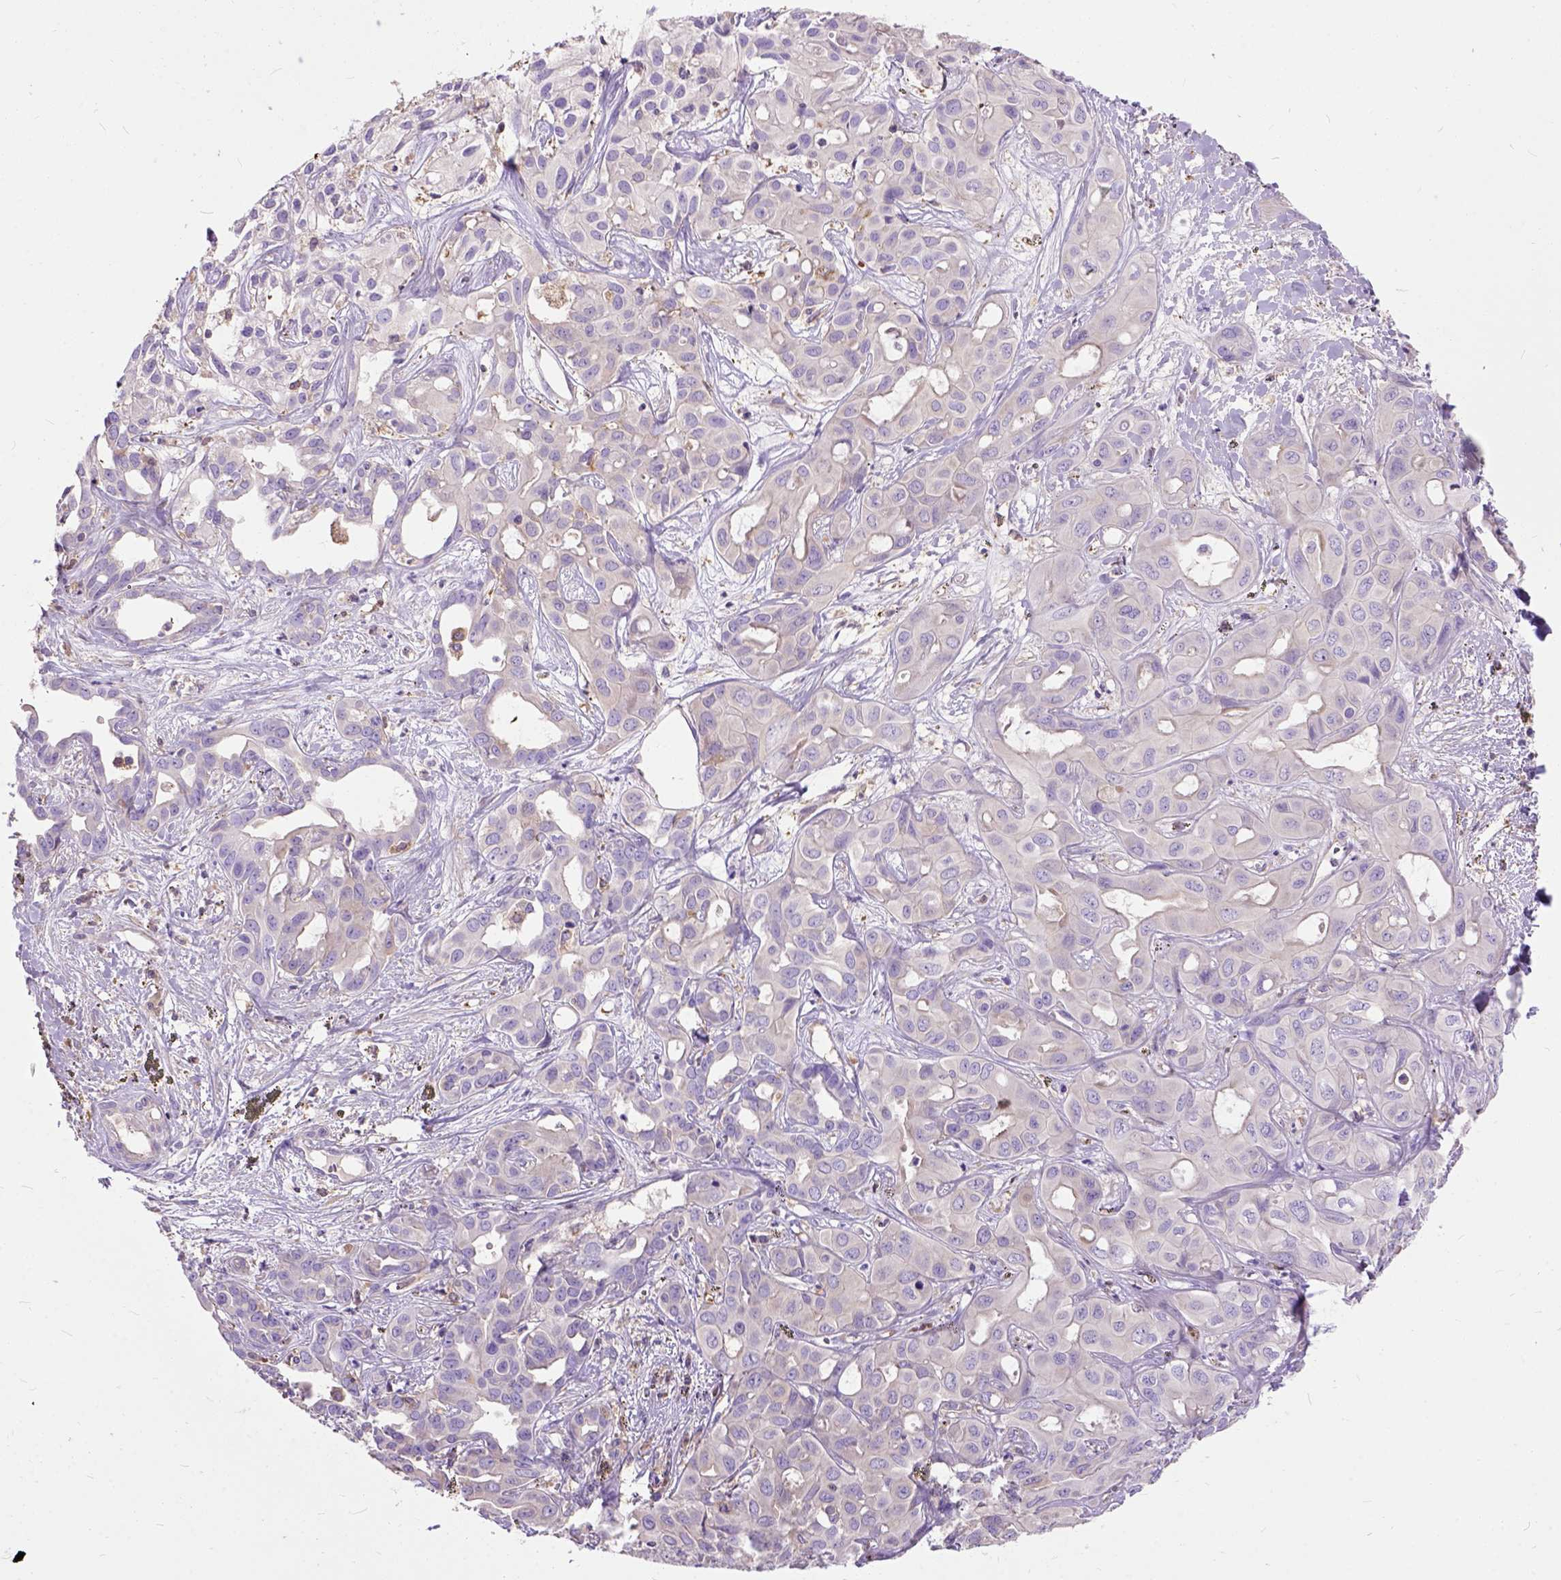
{"staining": {"intensity": "negative", "quantity": "none", "location": "none"}, "tissue": "liver cancer", "cell_type": "Tumor cells", "image_type": "cancer", "snomed": [{"axis": "morphology", "description": "Cholangiocarcinoma"}, {"axis": "topography", "description": "Liver"}], "caption": "A high-resolution image shows immunohistochemistry staining of cholangiocarcinoma (liver), which exhibits no significant staining in tumor cells. Brightfield microscopy of immunohistochemistry stained with DAB (3,3'-diaminobenzidine) (brown) and hematoxylin (blue), captured at high magnification.", "gene": "SEMA4F", "patient": {"sex": "female", "age": 60}}